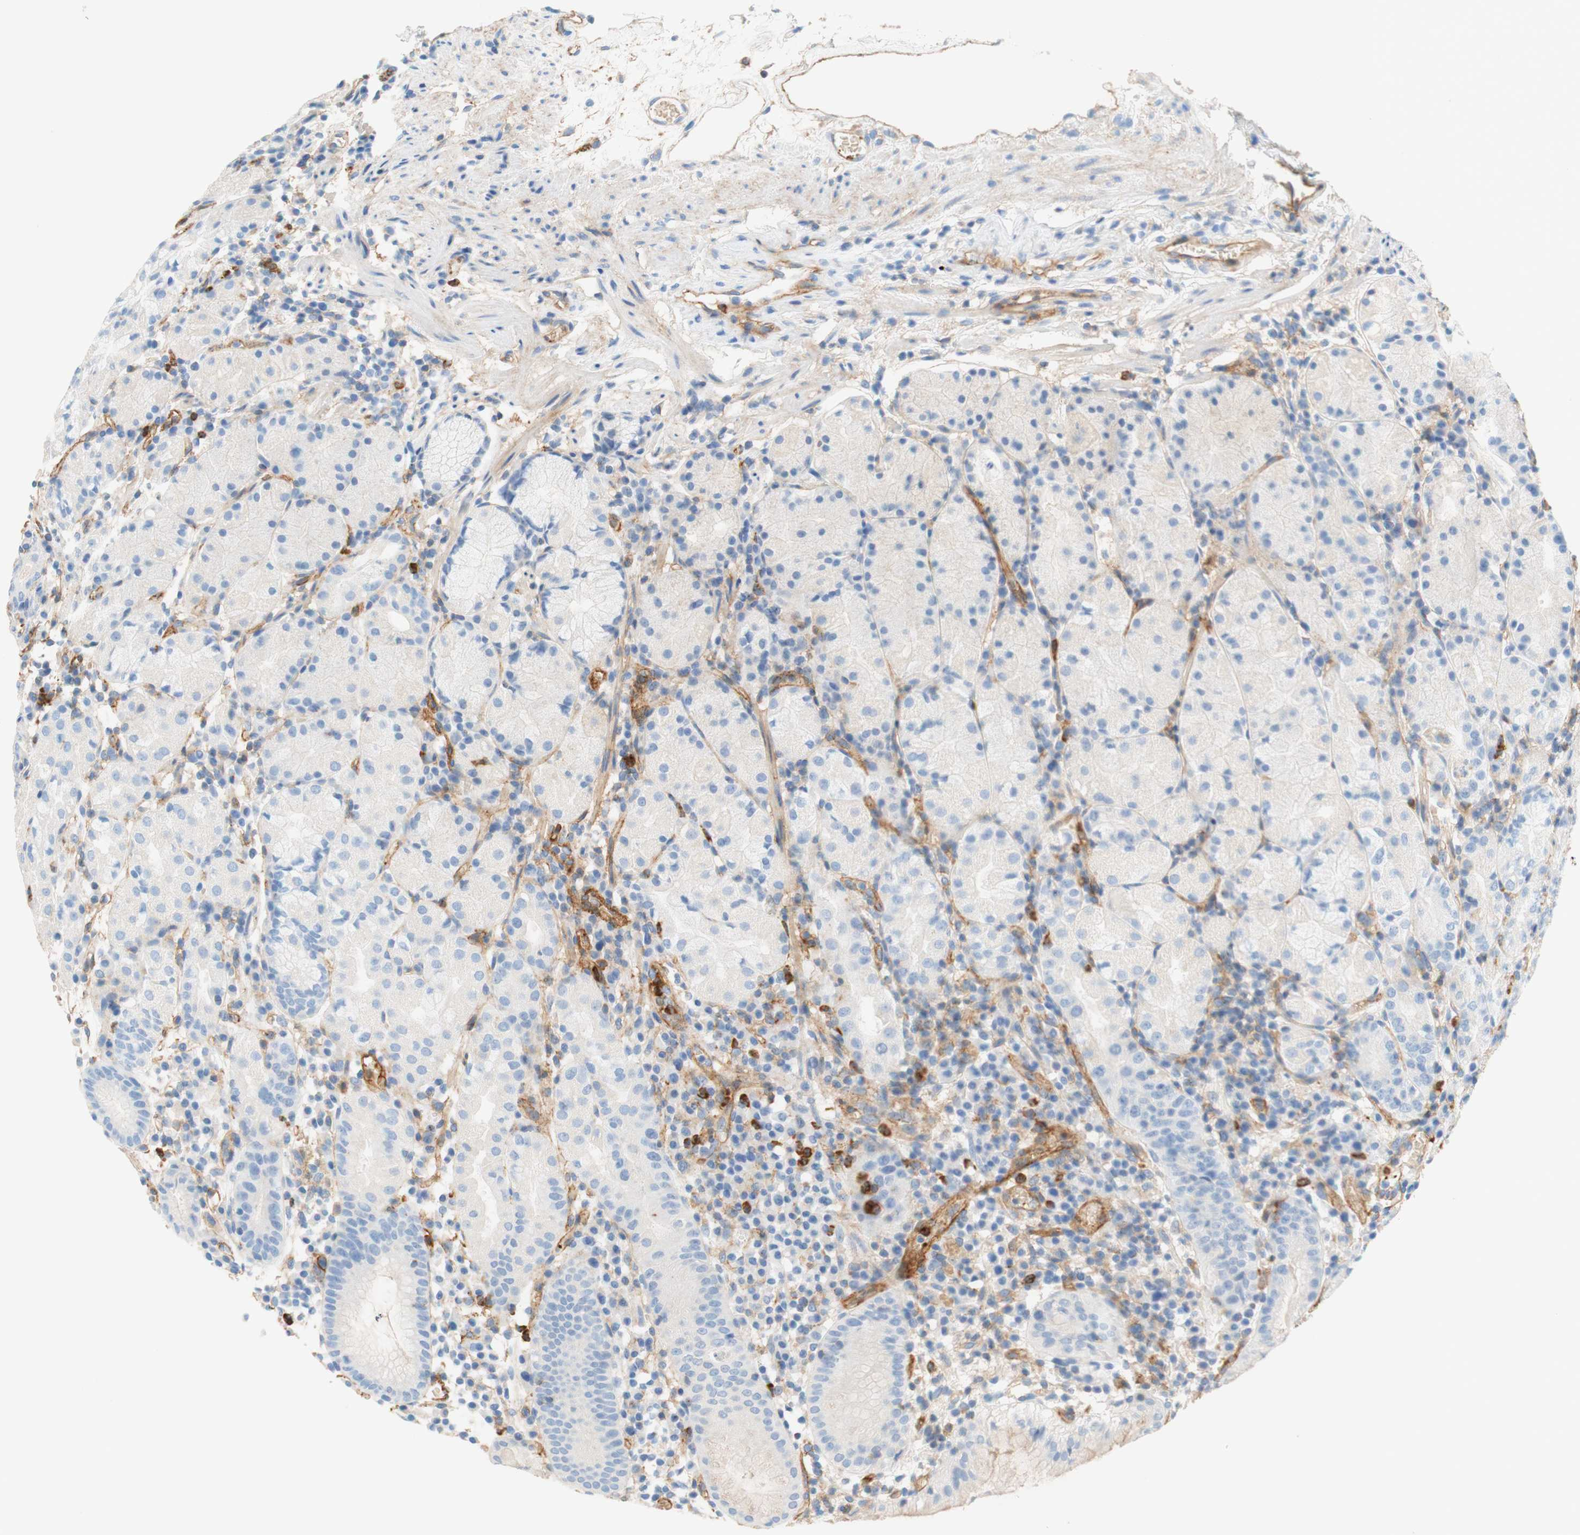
{"staining": {"intensity": "negative", "quantity": "none", "location": "none"}, "tissue": "stomach", "cell_type": "Glandular cells", "image_type": "normal", "snomed": [{"axis": "morphology", "description": "Normal tissue, NOS"}, {"axis": "topography", "description": "Stomach"}, {"axis": "topography", "description": "Stomach, lower"}], "caption": "An immunohistochemistry (IHC) micrograph of normal stomach is shown. There is no staining in glandular cells of stomach.", "gene": "STOM", "patient": {"sex": "female", "age": 75}}